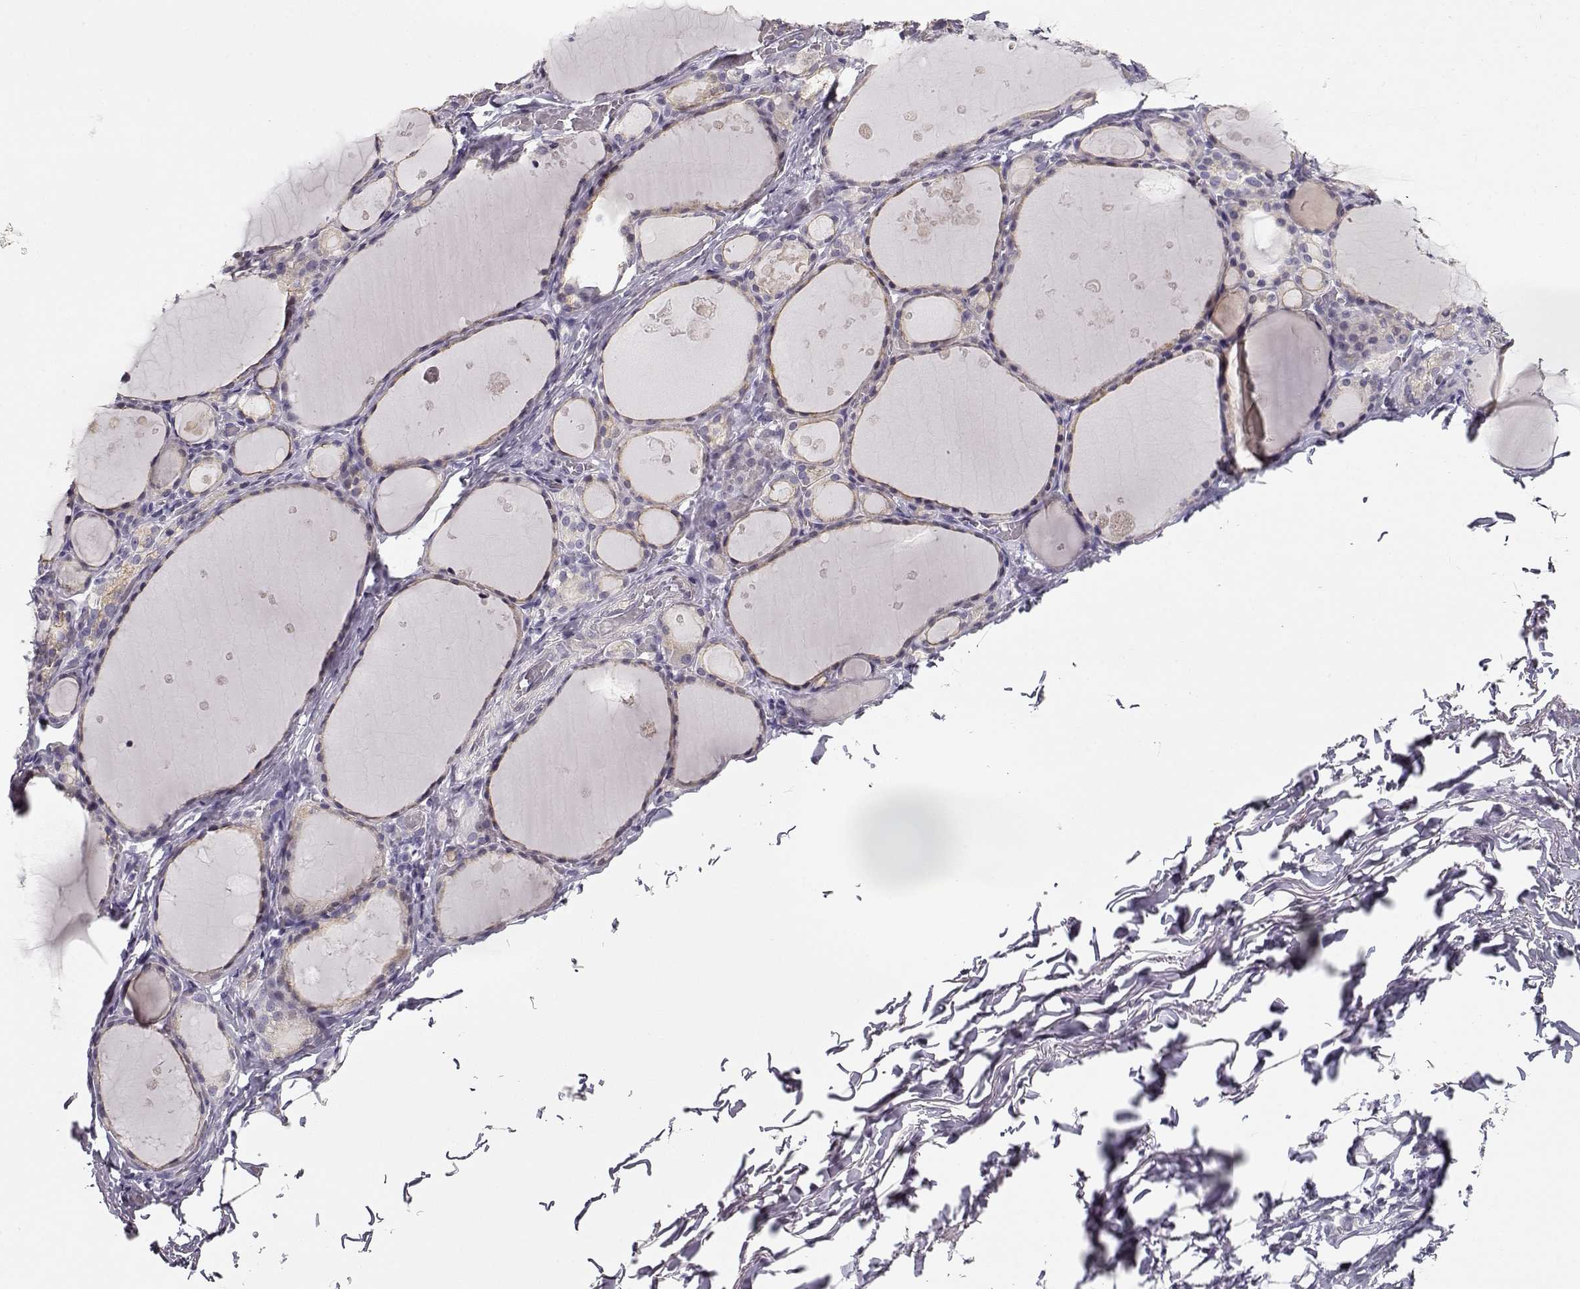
{"staining": {"intensity": "weak", "quantity": ">75%", "location": "cytoplasmic/membranous"}, "tissue": "thyroid gland", "cell_type": "Glandular cells", "image_type": "normal", "snomed": [{"axis": "morphology", "description": "Normal tissue, NOS"}, {"axis": "topography", "description": "Thyroid gland"}], "caption": "Immunohistochemistry (IHC) photomicrograph of normal human thyroid gland stained for a protein (brown), which shows low levels of weak cytoplasmic/membranous staining in about >75% of glandular cells.", "gene": "CRX", "patient": {"sex": "male", "age": 68}}